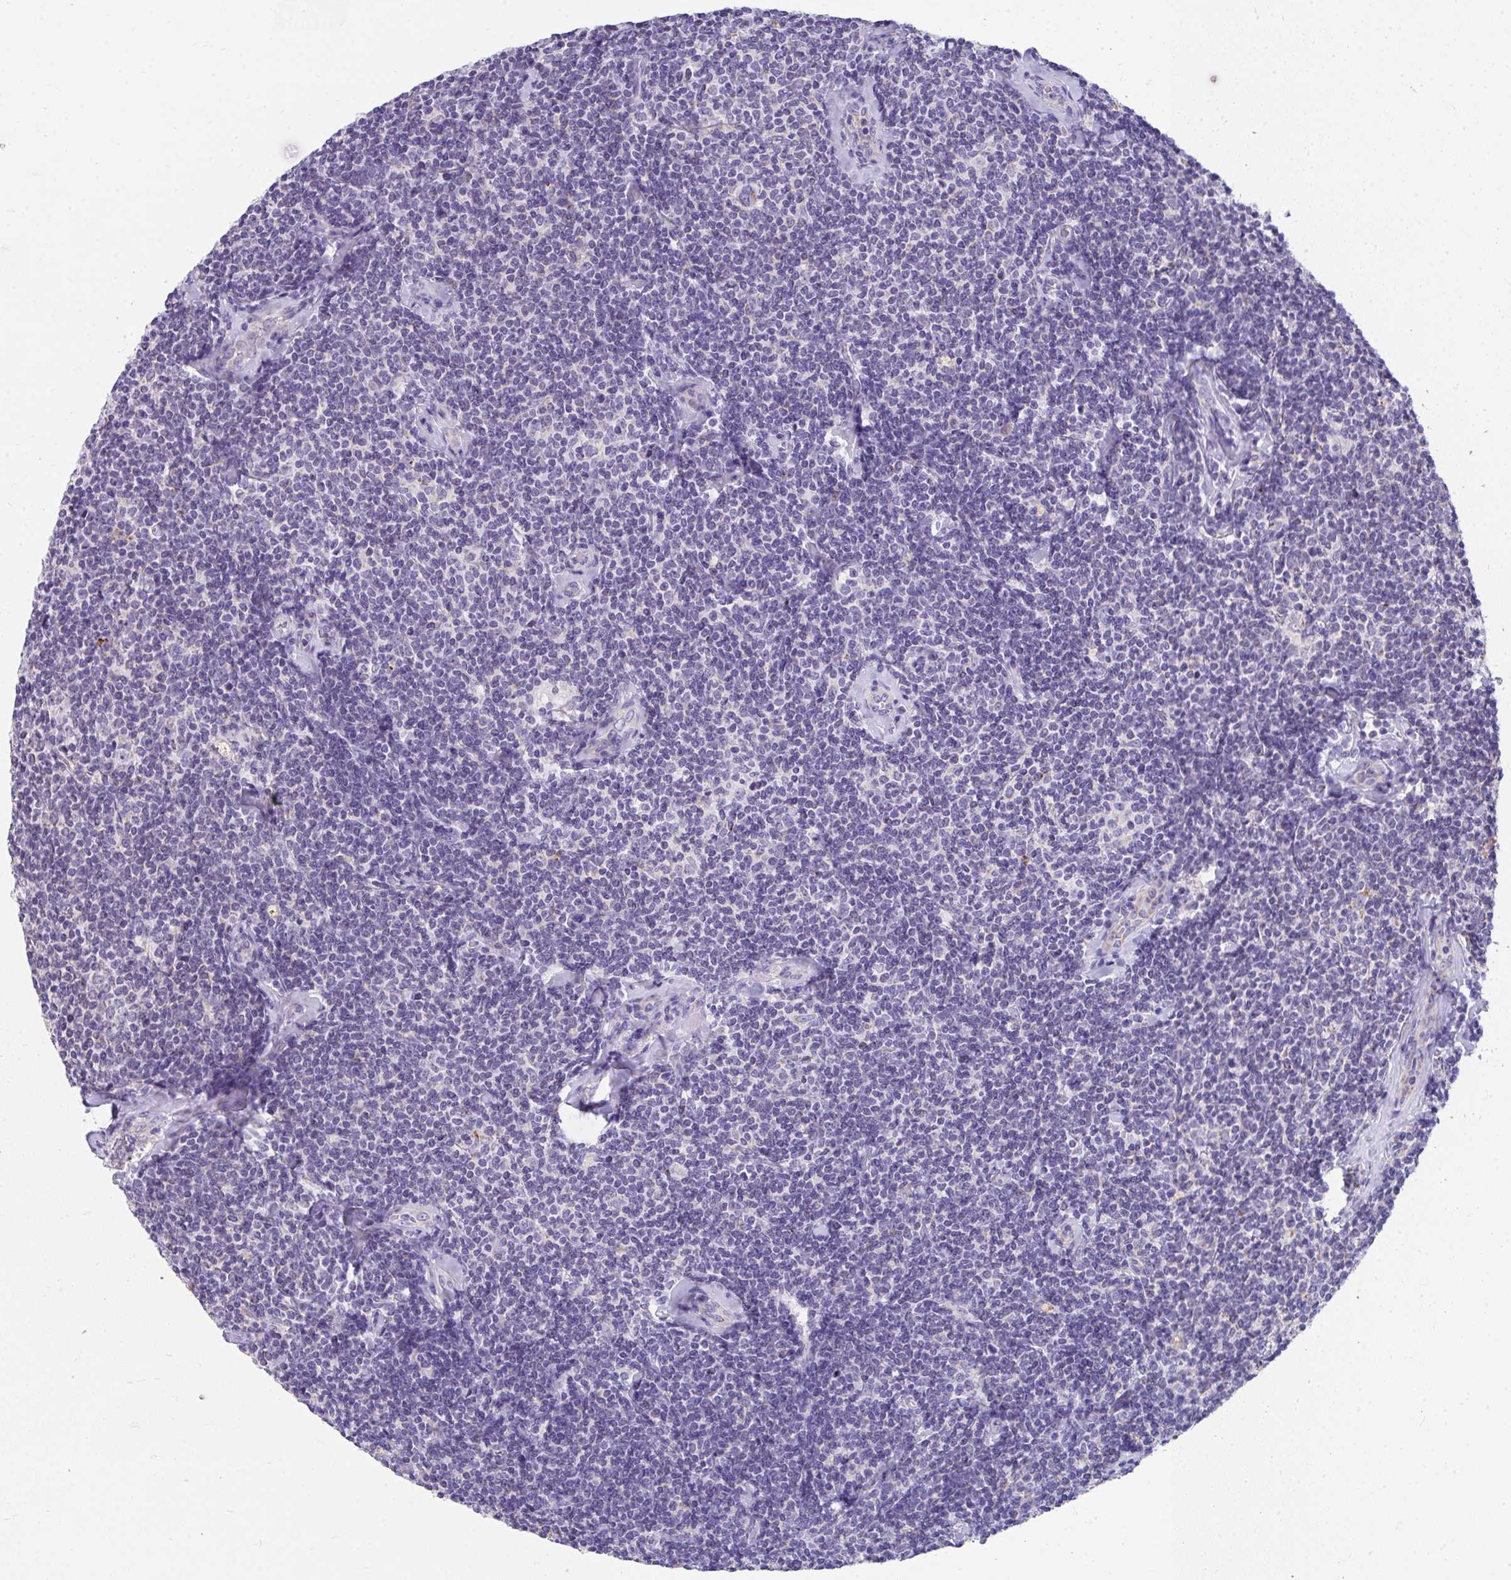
{"staining": {"intensity": "negative", "quantity": "none", "location": "none"}, "tissue": "lymphoma", "cell_type": "Tumor cells", "image_type": "cancer", "snomed": [{"axis": "morphology", "description": "Malignant lymphoma, non-Hodgkin's type, Low grade"}, {"axis": "topography", "description": "Lymph node"}], "caption": "Tumor cells are negative for protein expression in human malignant lymphoma, non-Hodgkin's type (low-grade).", "gene": "COA5", "patient": {"sex": "female", "age": 56}}